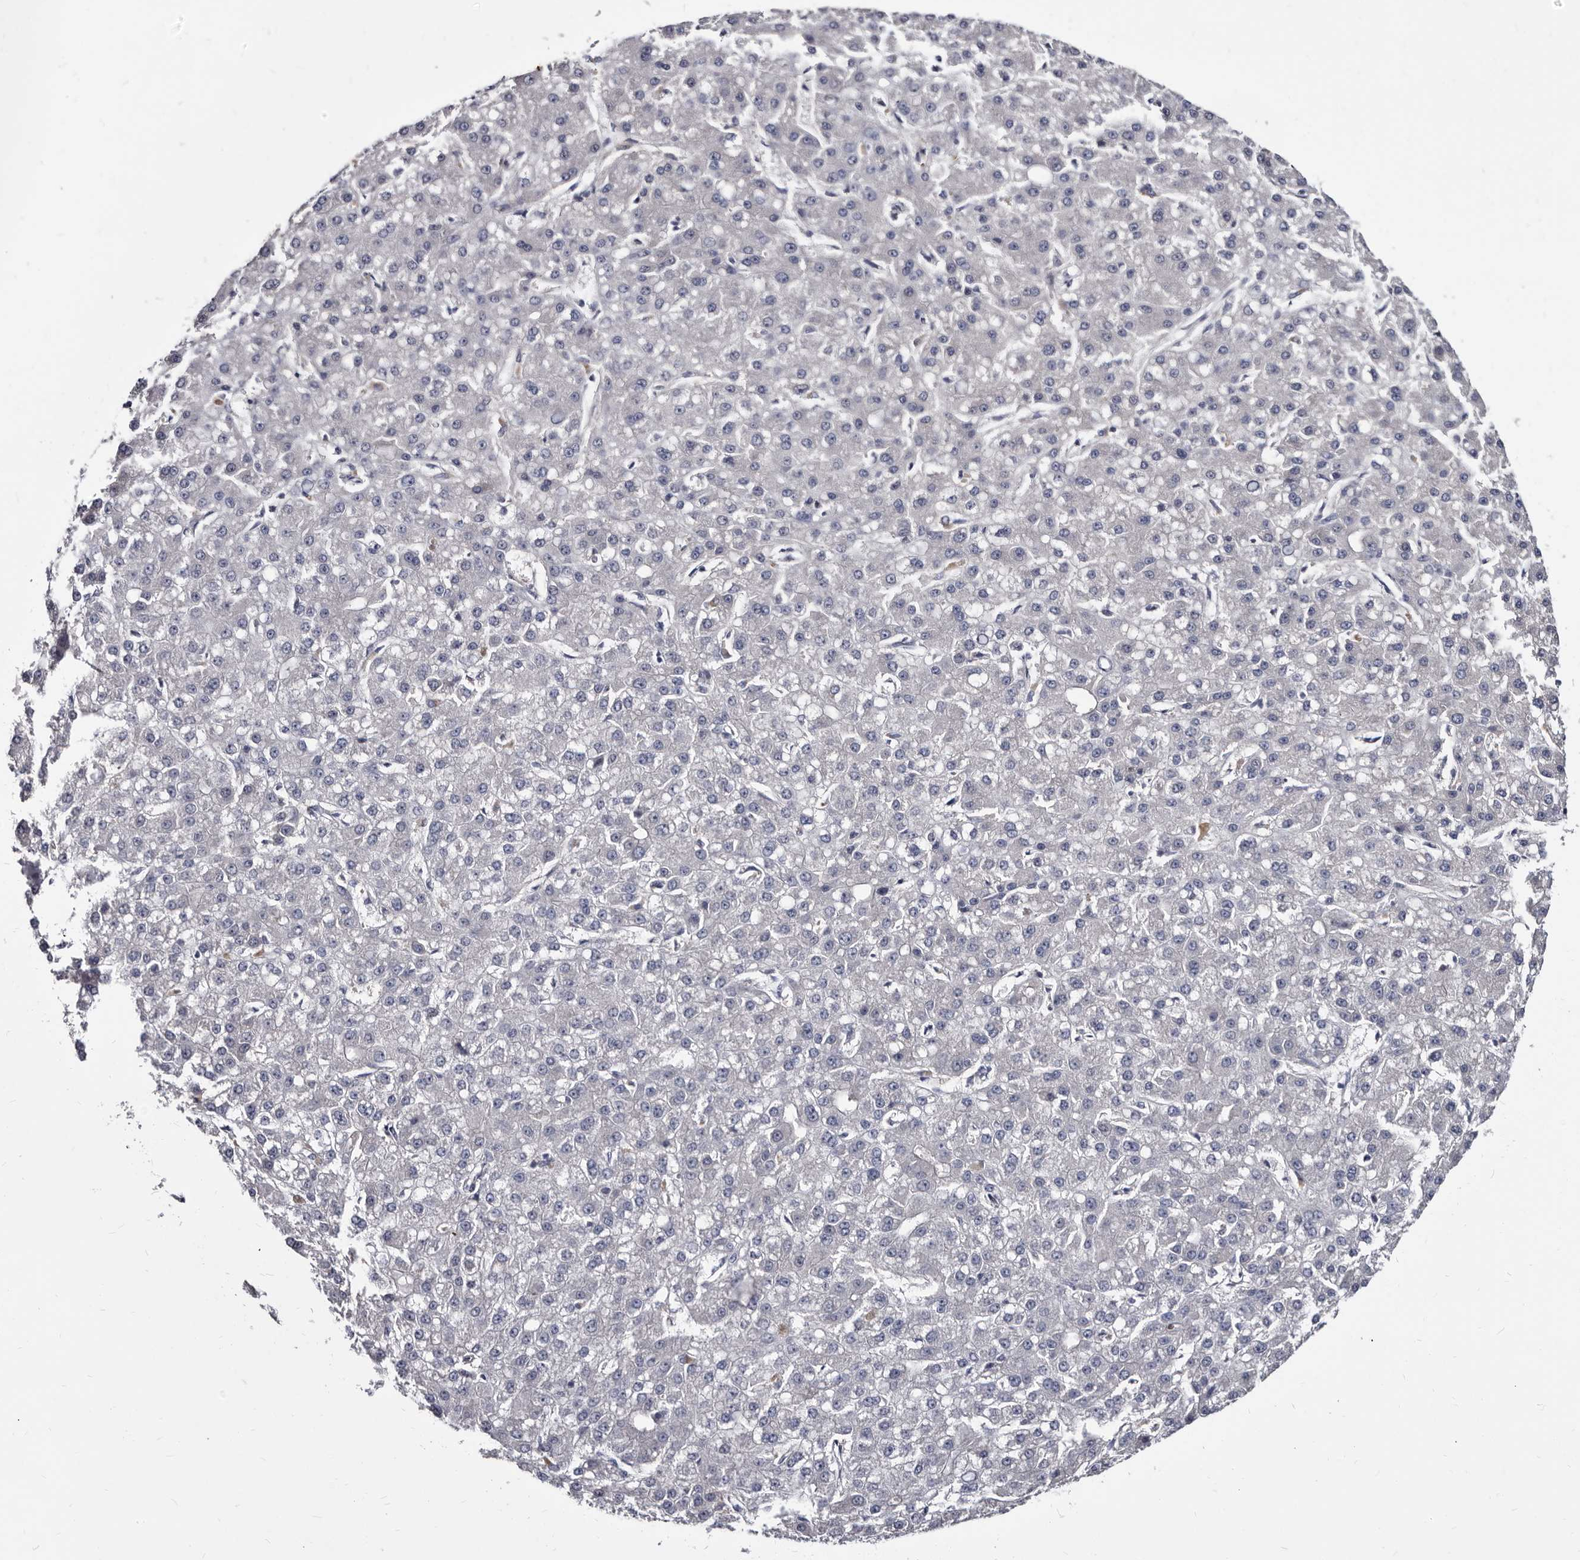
{"staining": {"intensity": "negative", "quantity": "none", "location": "none"}, "tissue": "liver cancer", "cell_type": "Tumor cells", "image_type": "cancer", "snomed": [{"axis": "morphology", "description": "Carcinoma, Hepatocellular, NOS"}, {"axis": "topography", "description": "Liver"}], "caption": "Human liver cancer (hepatocellular carcinoma) stained for a protein using IHC exhibits no positivity in tumor cells.", "gene": "ABCF2", "patient": {"sex": "male", "age": 67}}